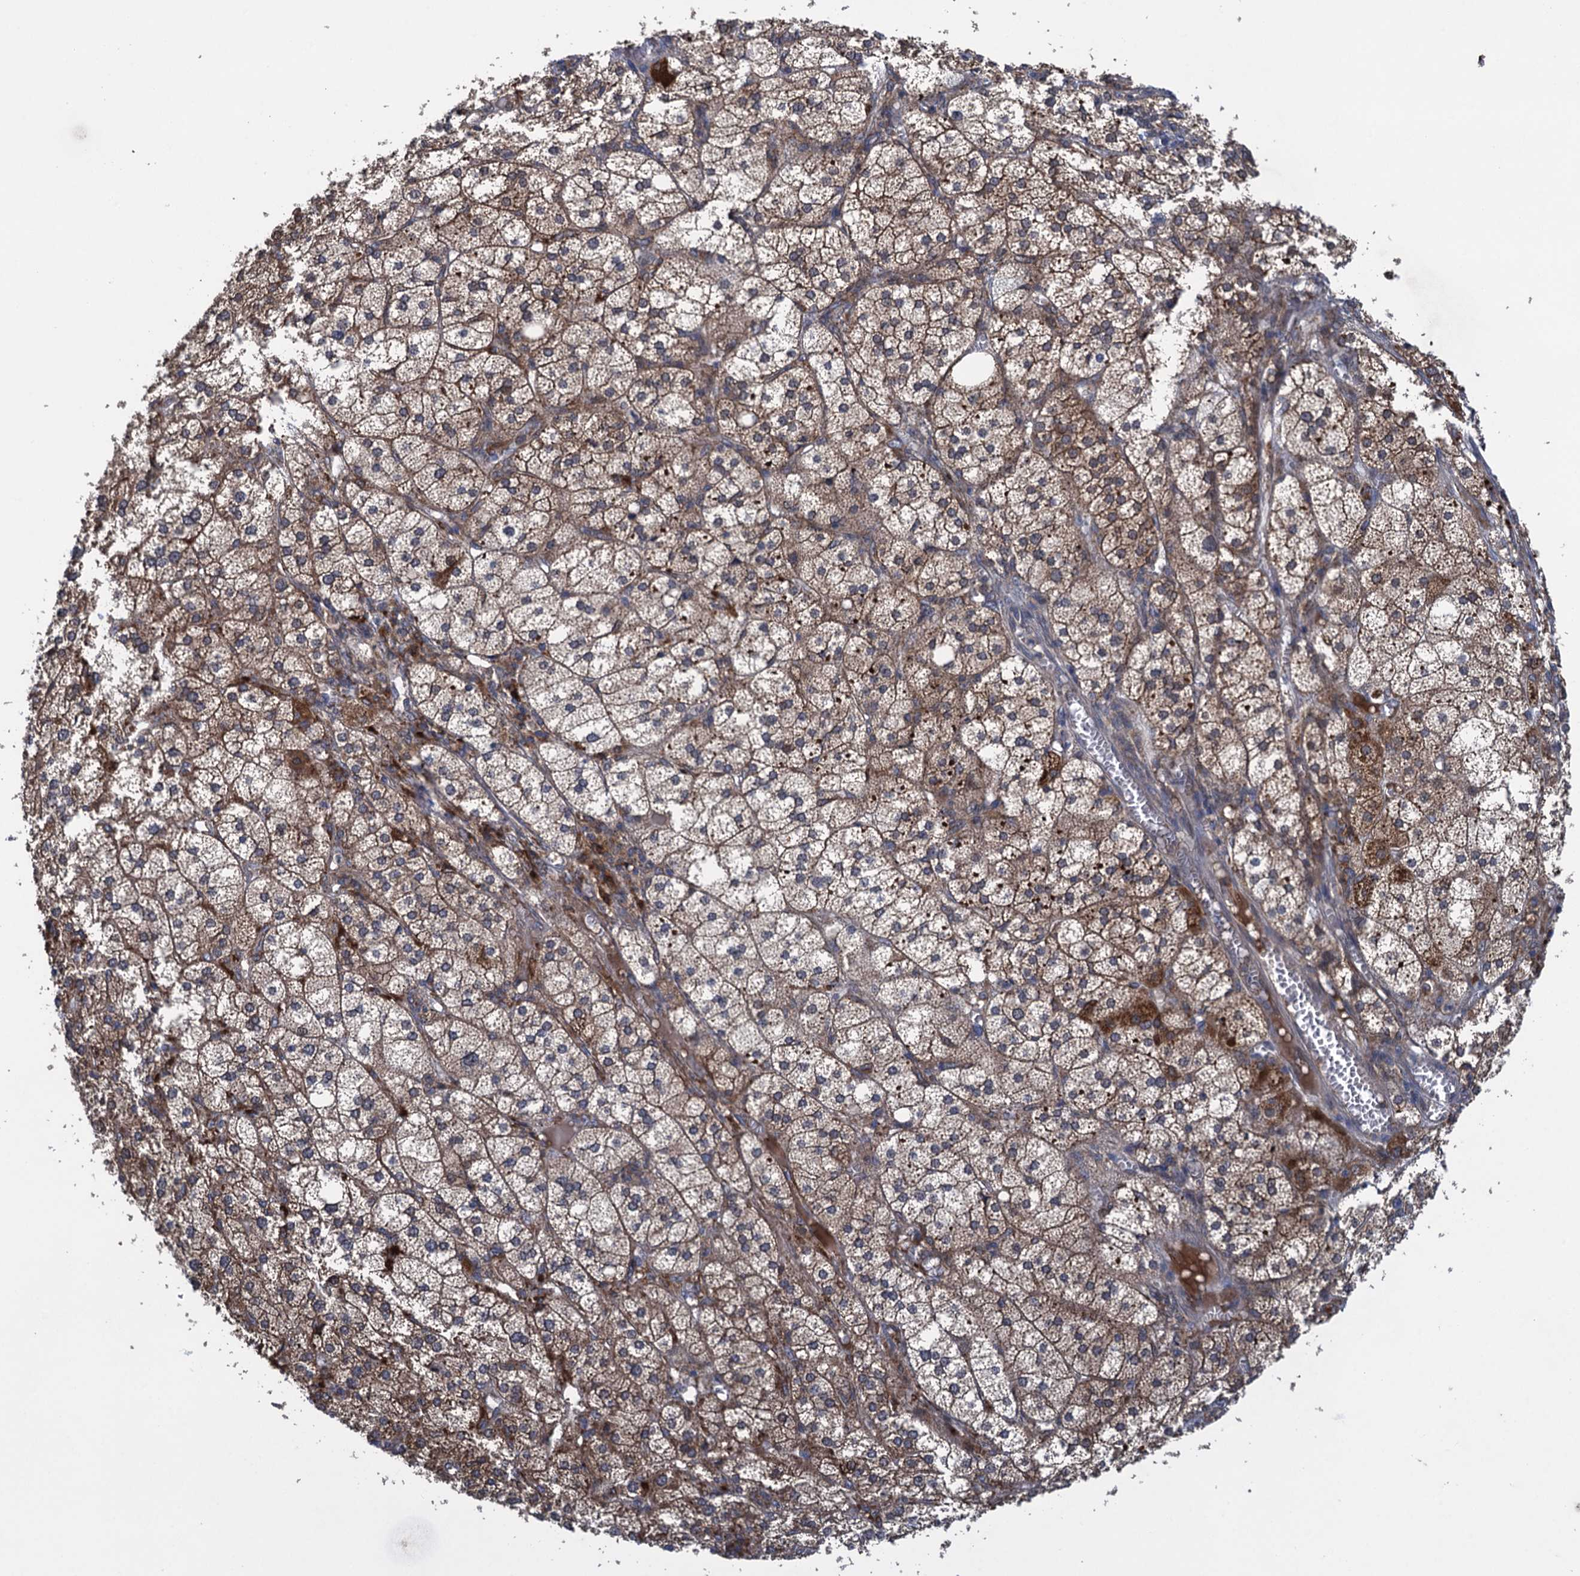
{"staining": {"intensity": "moderate", "quantity": ">75%", "location": "cytoplasmic/membranous,nuclear"}, "tissue": "adrenal gland", "cell_type": "Glandular cells", "image_type": "normal", "snomed": [{"axis": "morphology", "description": "Normal tissue, NOS"}, {"axis": "topography", "description": "Adrenal gland"}], "caption": "Immunohistochemical staining of benign human adrenal gland shows moderate cytoplasmic/membranous,nuclear protein expression in about >75% of glandular cells.", "gene": "CNTN5", "patient": {"sex": "female", "age": 61}}